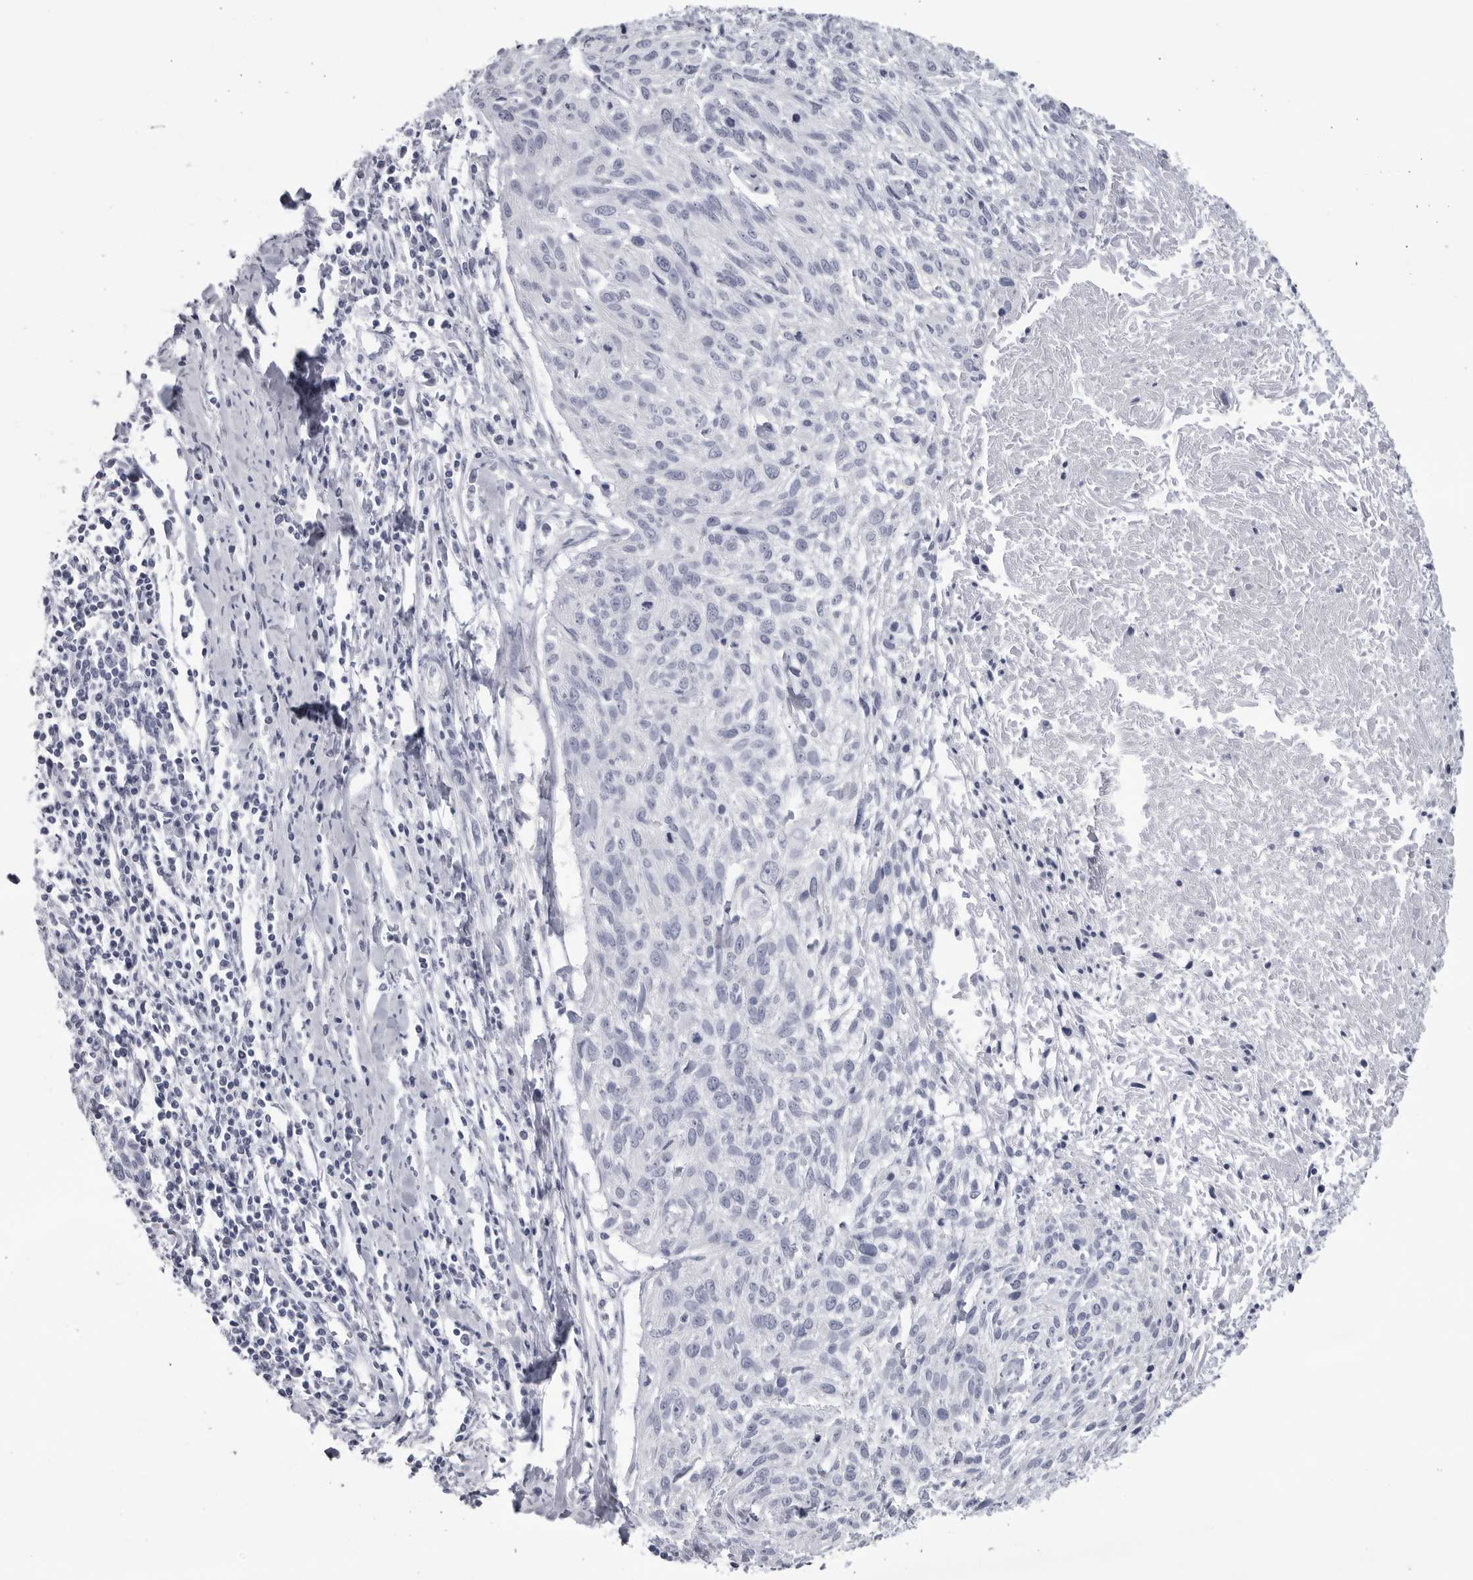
{"staining": {"intensity": "negative", "quantity": "none", "location": "none"}, "tissue": "cervical cancer", "cell_type": "Tumor cells", "image_type": "cancer", "snomed": [{"axis": "morphology", "description": "Squamous cell carcinoma, NOS"}, {"axis": "topography", "description": "Cervix"}], "caption": "The histopathology image demonstrates no staining of tumor cells in cervical cancer.", "gene": "CST2", "patient": {"sex": "female", "age": 51}}